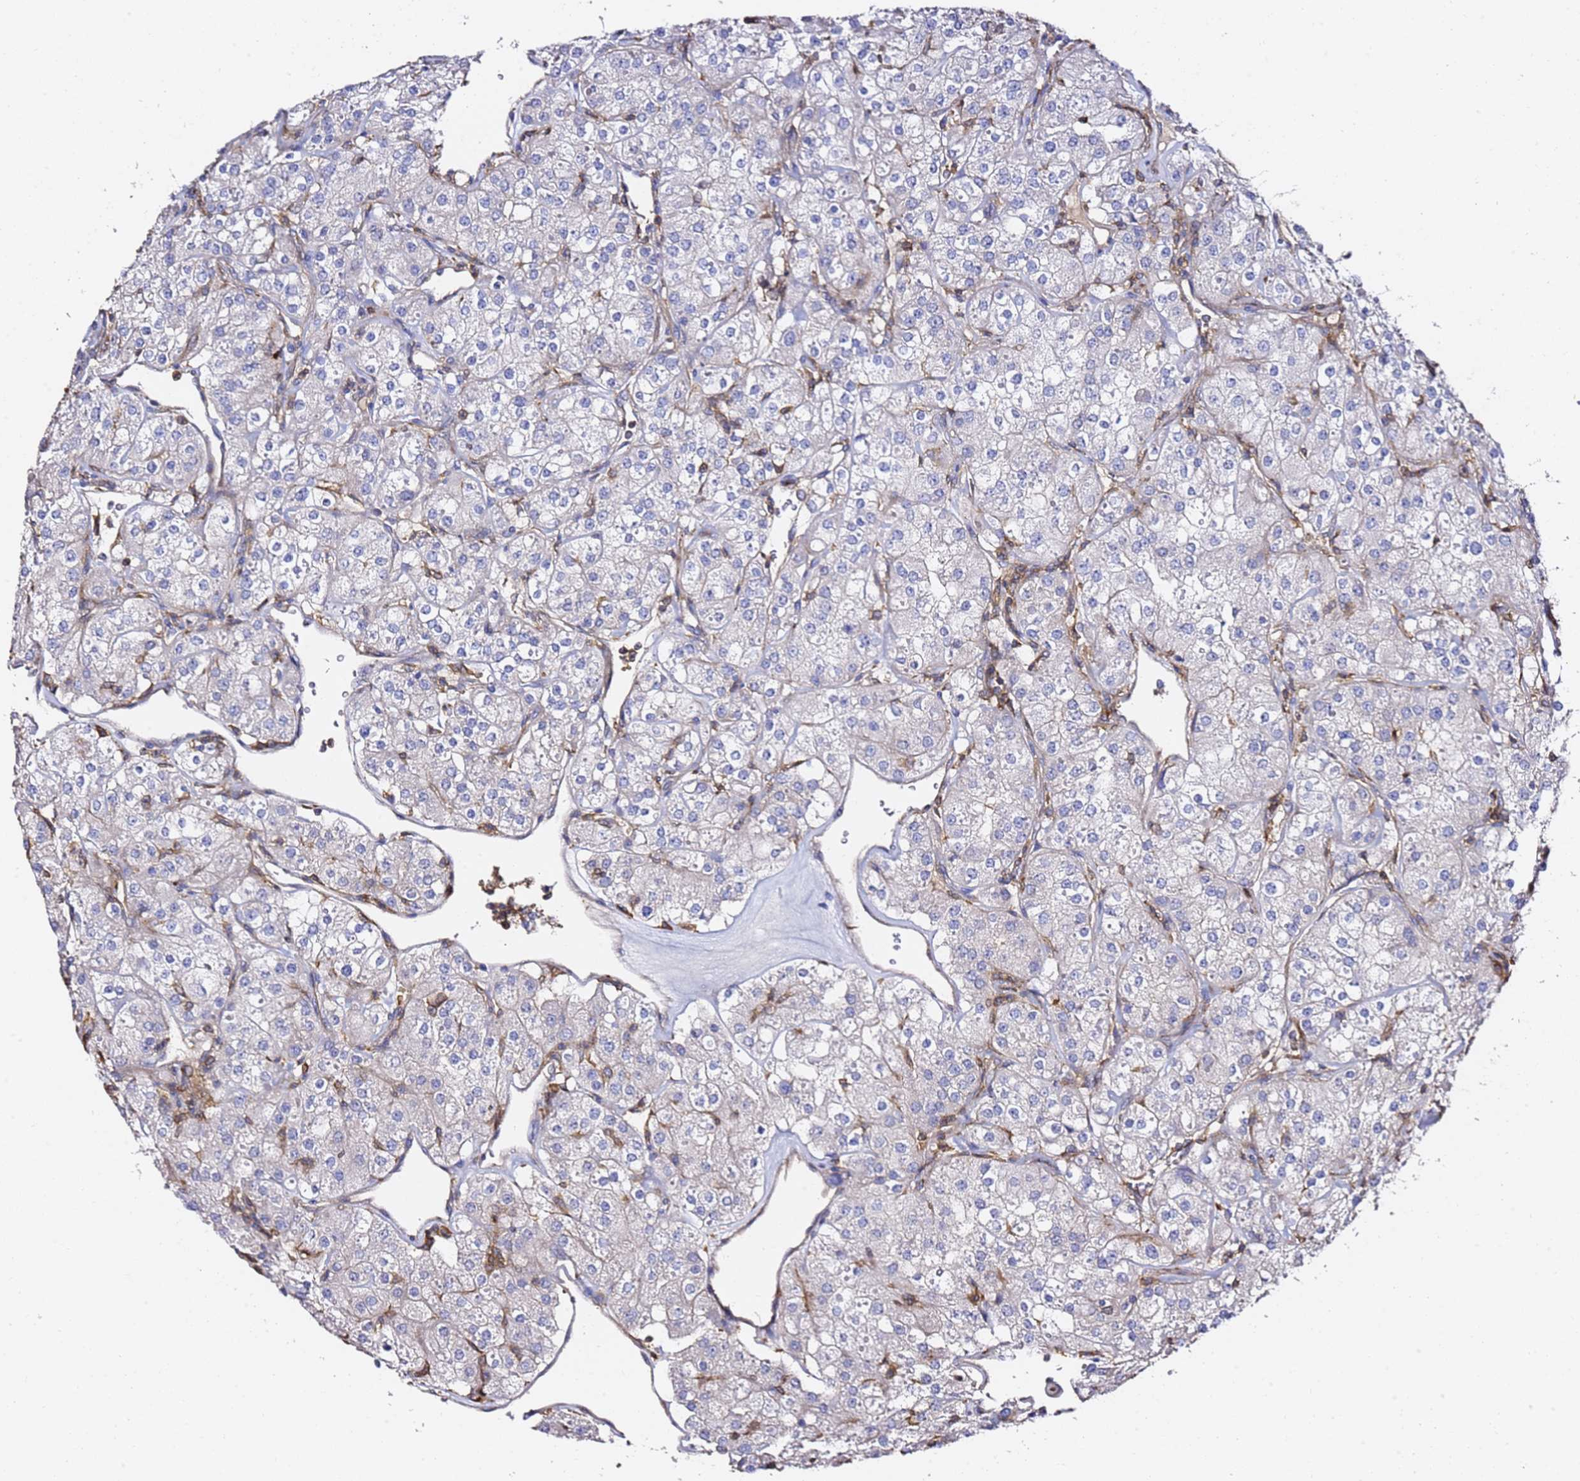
{"staining": {"intensity": "negative", "quantity": "none", "location": "none"}, "tissue": "renal cancer", "cell_type": "Tumor cells", "image_type": "cancer", "snomed": [{"axis": "morphology", "description": "Adenocarcinoma, NOS"}, {"axis": "topography", "description": "Kidney"}], "caption": "This is a photomicrograph of immunohistochemistry staining of renal cancer, which shows no positivity in tumor cells.", "gene": "ZFP36L2", "patient": {"sex": "male", "age": 77}}